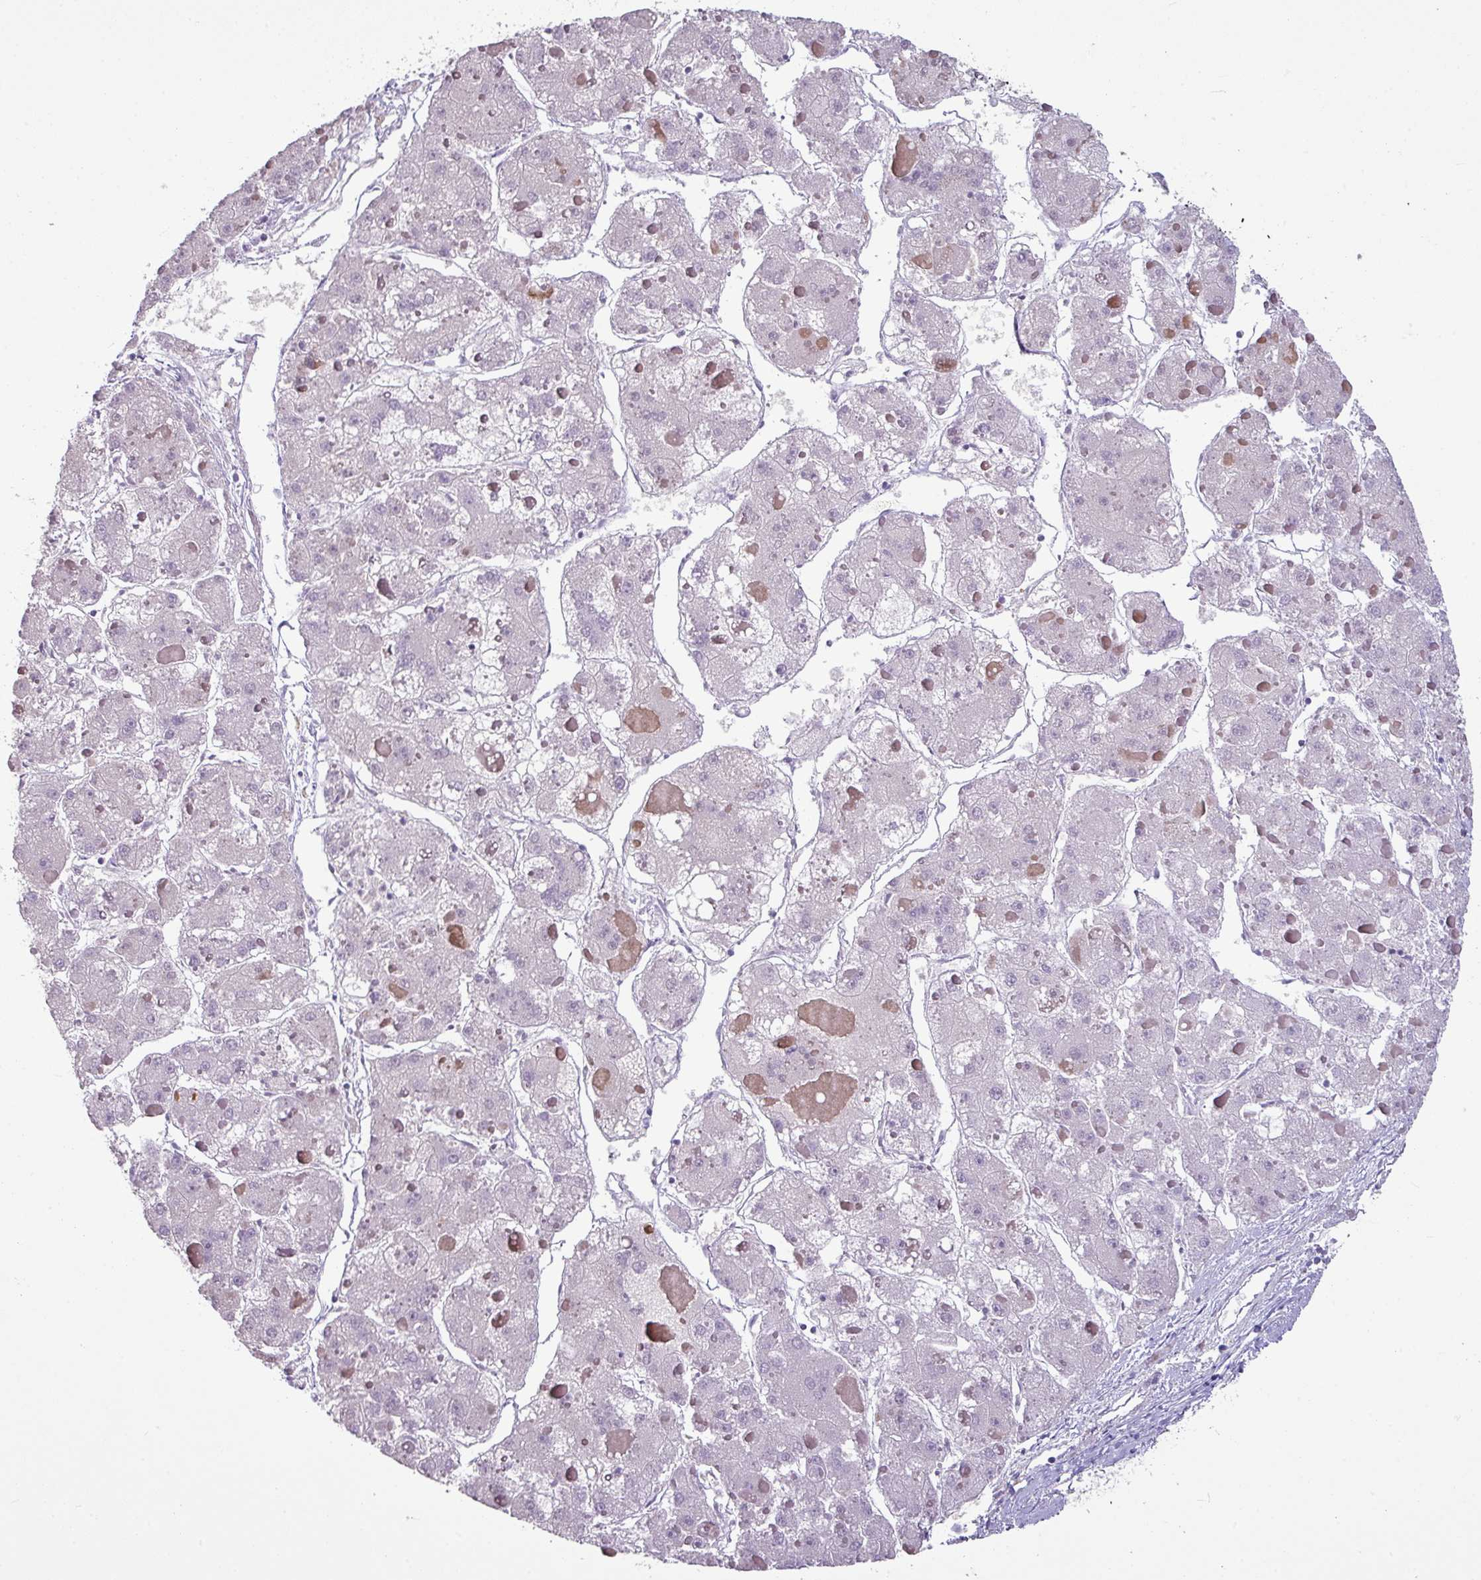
{"staining": {"intensity": "negative", "quantity": "none", "location": "none"}, "tissue": "liver cancer", "cell_type": "Tumor cells", "image_type": "cancer", "snomed": [{"axis": "morphology", "description": "Carcinoma, Hepatocellular, NOS"}, {"axis": "topography", "description": "Liver"}], "caption": "Hepatocellular carcinoma (liver) was stained to show a protein in brown. There is no significant positivity in tumor cells. Nuclei are stained in blue.", "gene": "TTLL12", "patient": {"sex": "female", "age": 73}}